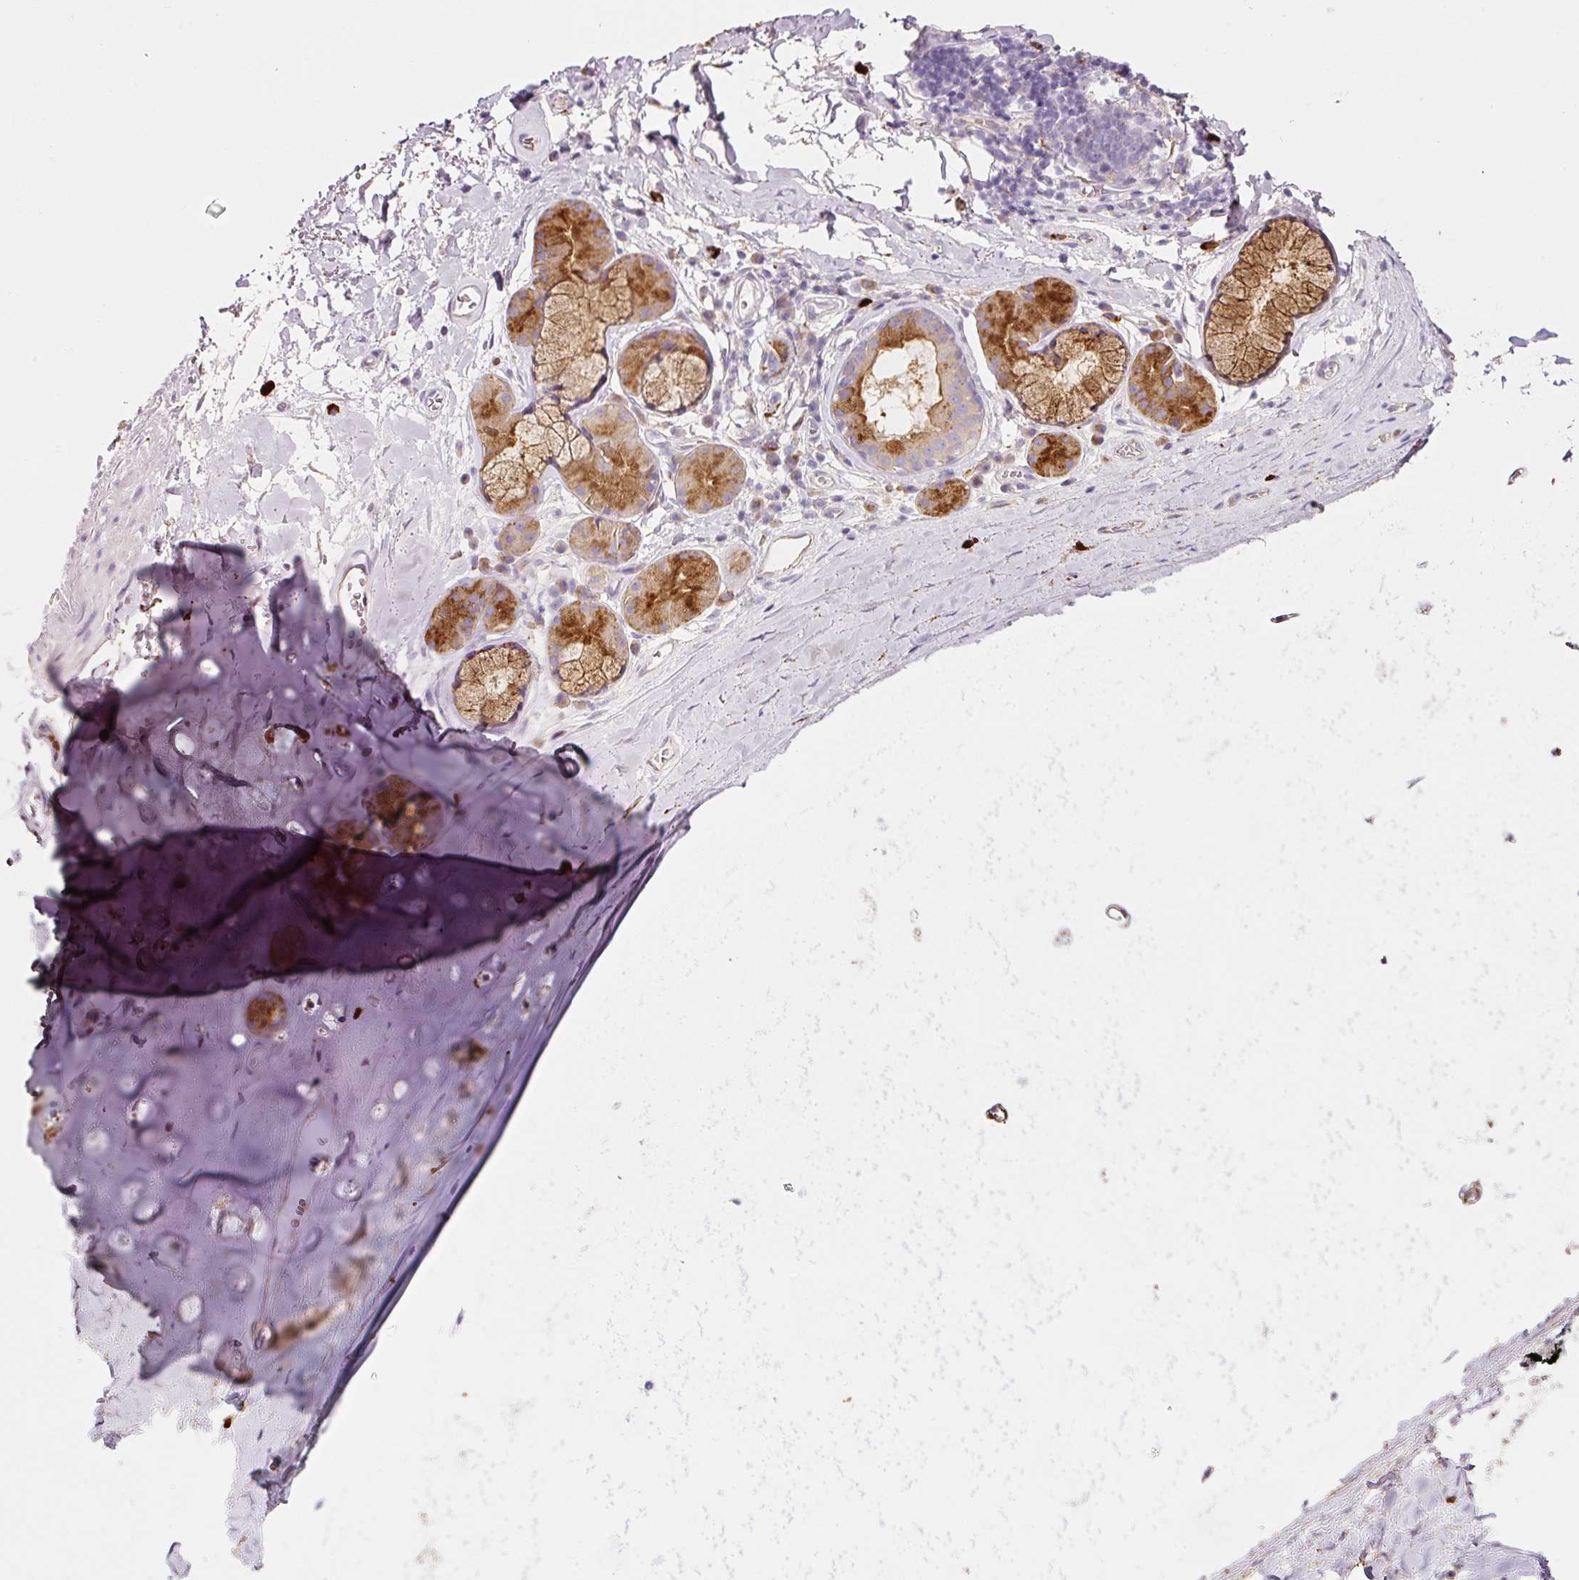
{"staining": {"intensity": "negative", "quantity": "none", "location": "none"}, "tissue": "soft tissue", "cell_type": "Chondrocytes", "image_type": "normal", "snomed": [{"axis": "morphology", "description": "Normal tissue, NOS"}, {"axis": "topography", "description": "Cartilage tissue"}, {"axis": "topography", "description": "Bronchus"}], "caption": "Immunohistochemistry (IHC) micrograph of benign soft tissue stained for a protein (brown), which demonstrates no positivity in chondrocytes.", "gene": "TMC8", "patient": {"sex": "male", "age": 58}}